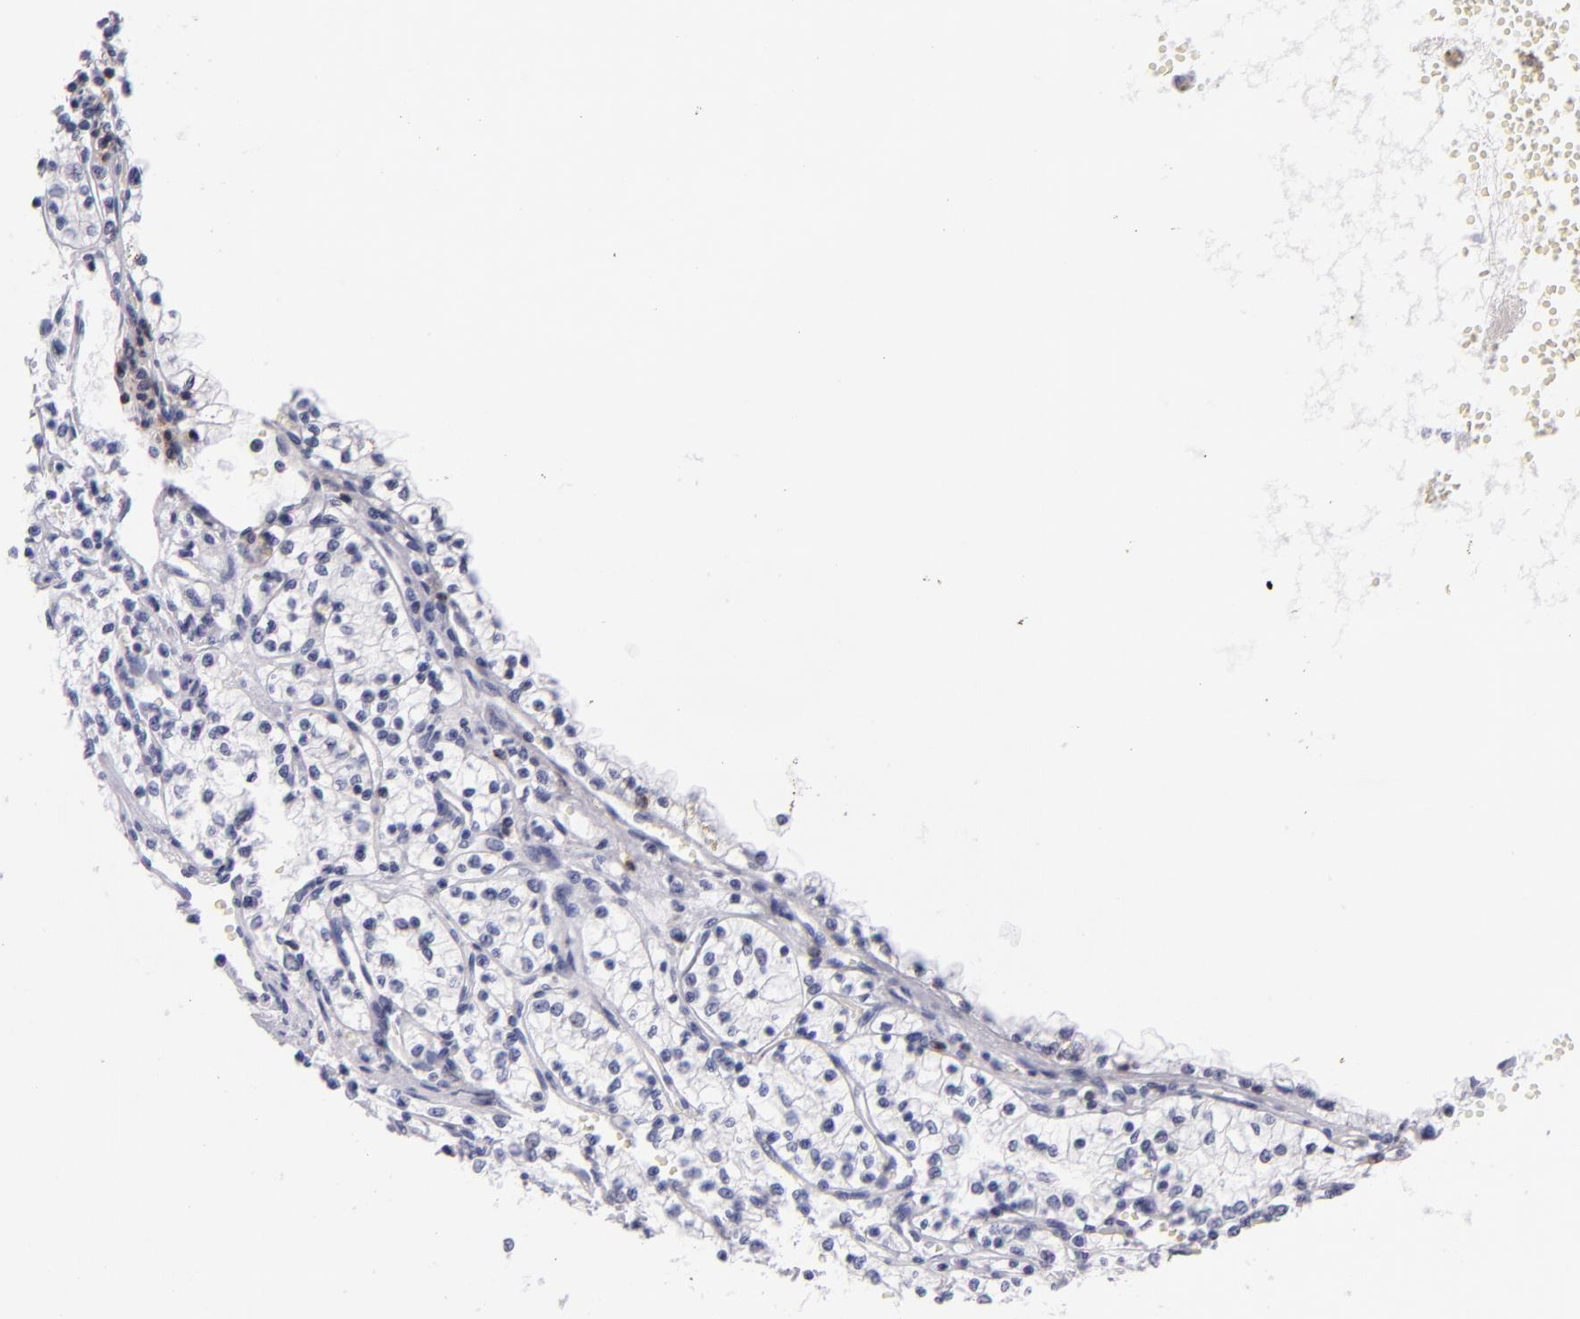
{"staining": {"intensity": "negative", "quantity": "none", "location": "none"}, "tissue": "renal cancer", "cell_type": "Tumor cells", "image_type": "cancer", "snomed": [{"axis": "morphology", "description": "Adenocarcinoma, NOS"}, {"axis": "topography", "description": "Kidney"}], "caption": "A photomicrograph of renal adenocarcinoma stained for a protein displays no brown staining in tumor cells.", "gene": "CD48", "patient": {"sex": "male", "age": 61}}